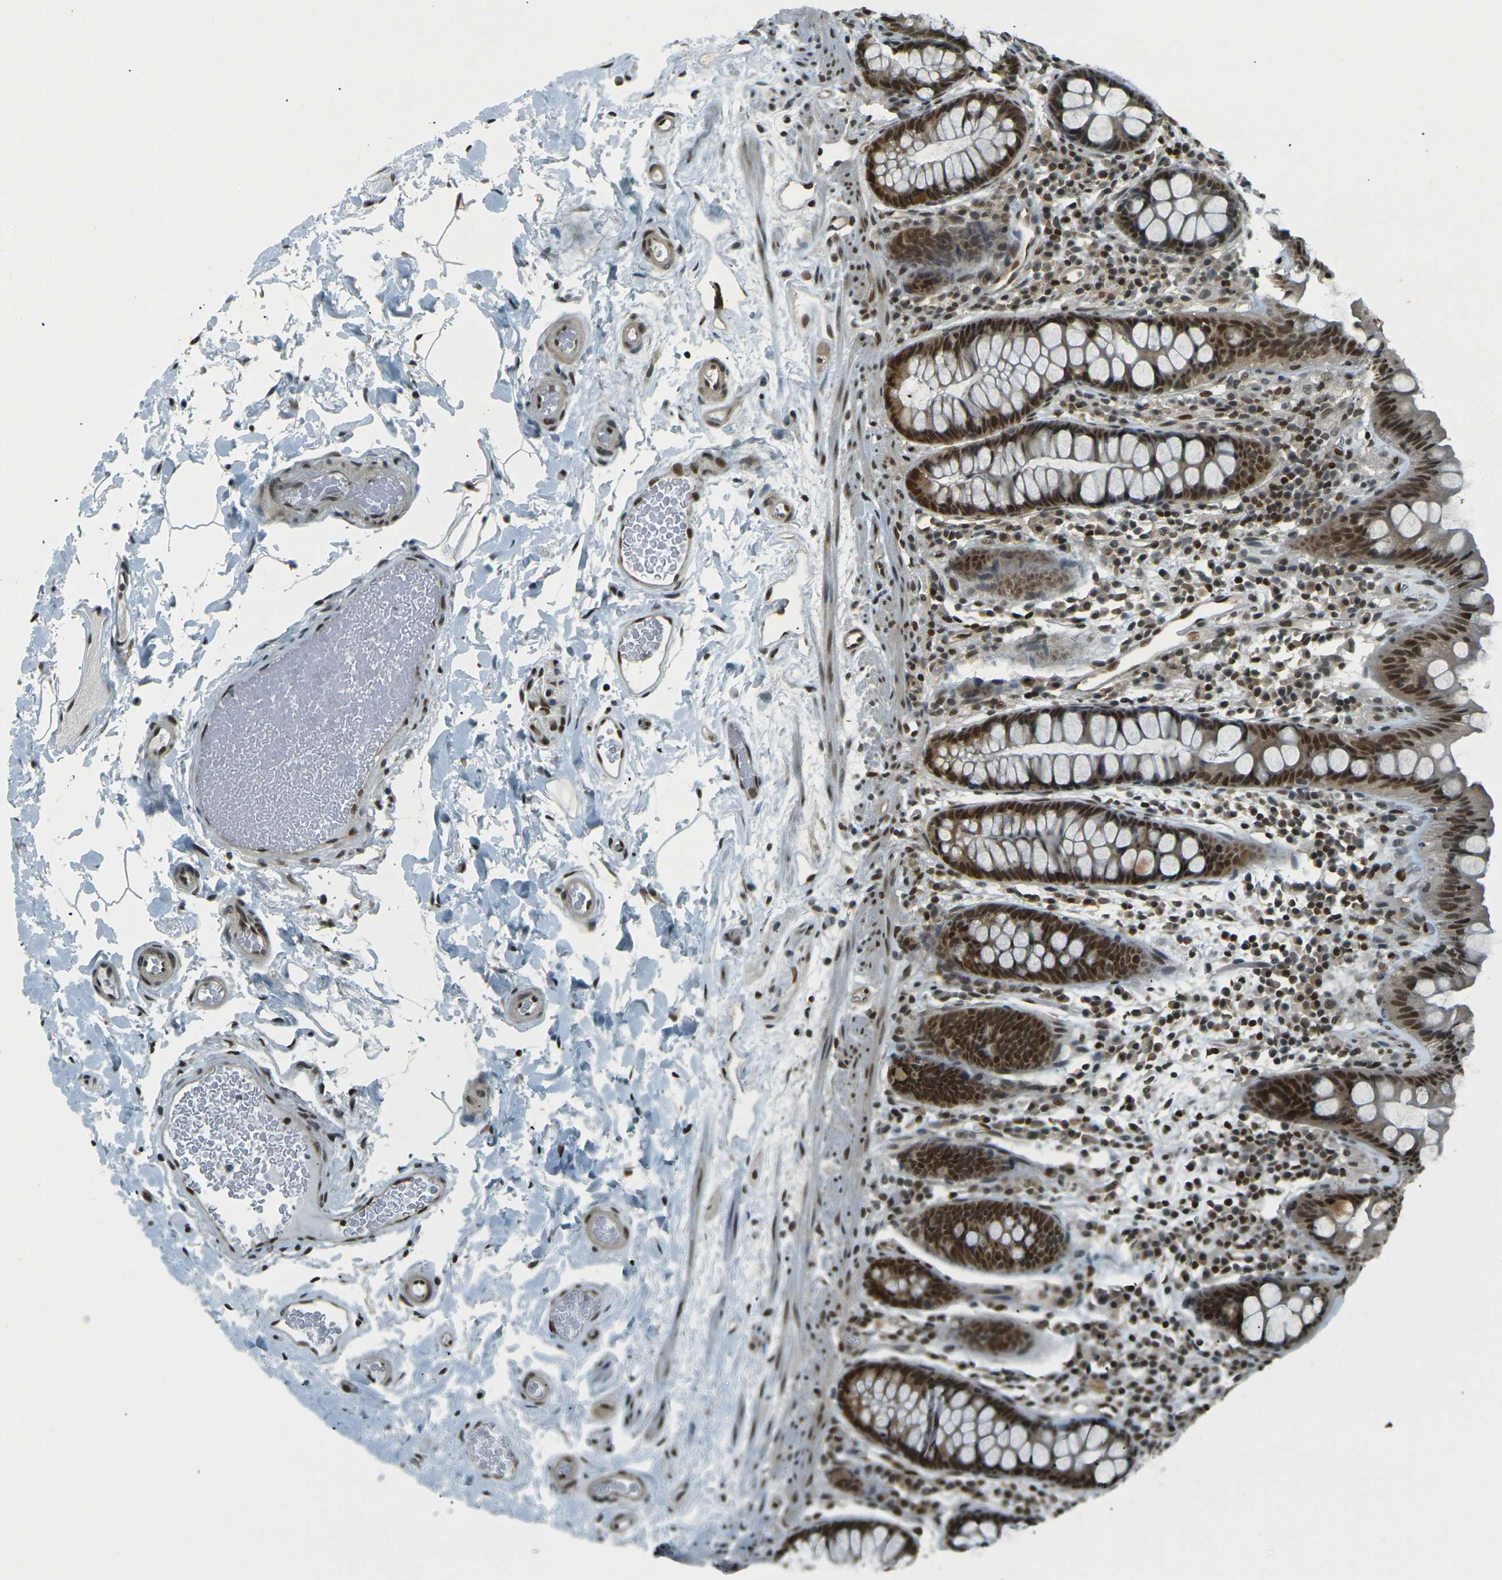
{"staining": {"intensity": "strong", "quantity": ">75%", "location": "nuclear"}, "tissue": "colon", "cell_type": "Endothelial cells", "image_type": "normal", "snomed": [{"axis": "morphology", "description": "Normal tissue, NOS"}, {"axis": "topography", "description": "Colon"}], "caption": "The photomicrograph demonstrates a brown stain indicating the presence of a protein in the nuclear of endothelial cells in colon. (Brightfield microscopy of DAB IHC at high magnification).", "gene": "NHEJ1", "patient": {"sex": "female", "age": 80}}